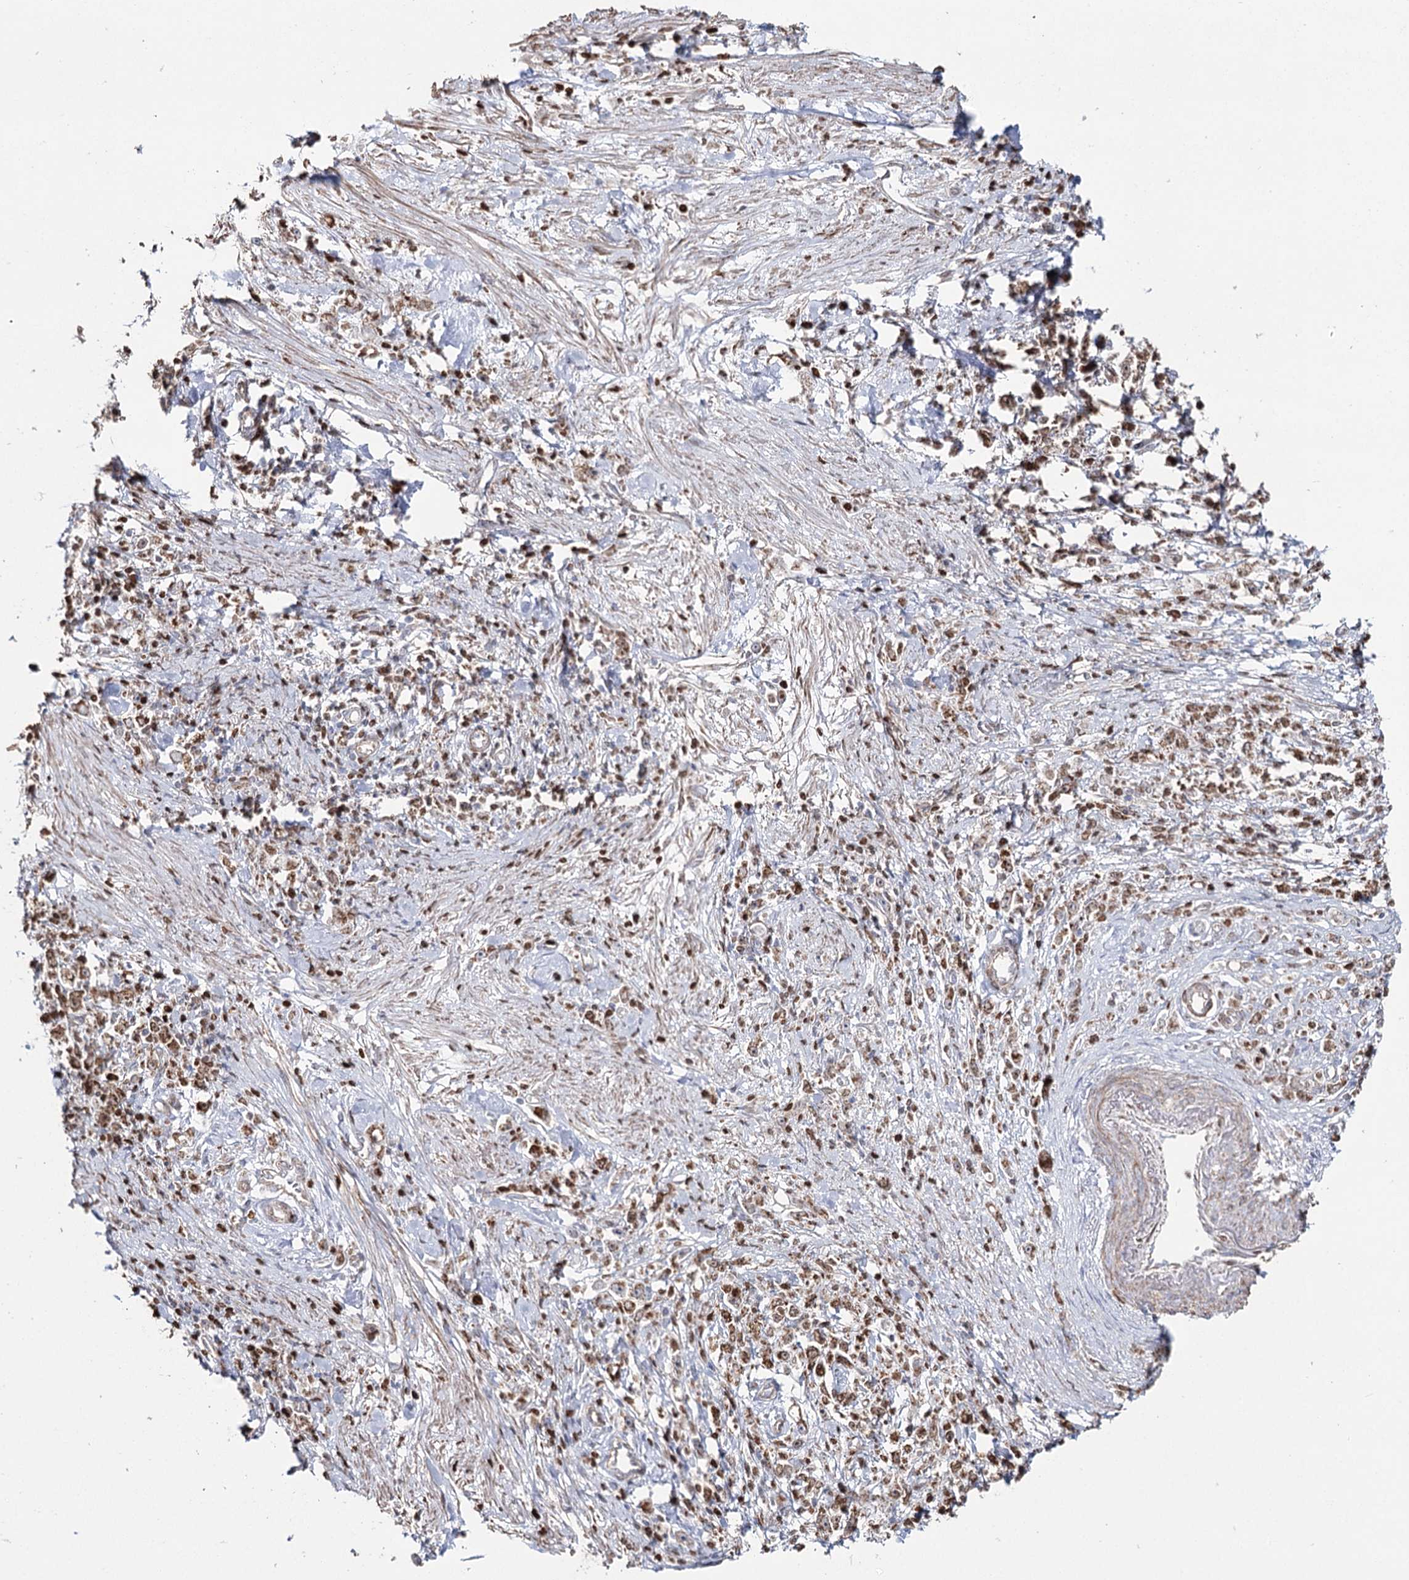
{"staining": {"intensity": "moderate", "quantity": ">75%", "location": "cytoplasmic/membranous,nuclear"}, "tissue": "stomach cancer", "cell_type": "Tumor cells", "image_type": "cancer", "snomed": [{"axis": "morphology", "description": "Adenocarcinoma, NOS"}, {"axis": "topography", "description": "Stomach"}], "caption": "Moderate cytoplasmic/membranous and nuclear protein staining is identified in about >75% of tumor cells in stomach cancer. The staining is performed using DAB (3,3'-diaminobenzidine) brown chromogen to label protein expression. The nuclei are counter-stained blue using hematoxylin.", "gene": "PDHX", "patient": {"sex": "female", "age": 59}}